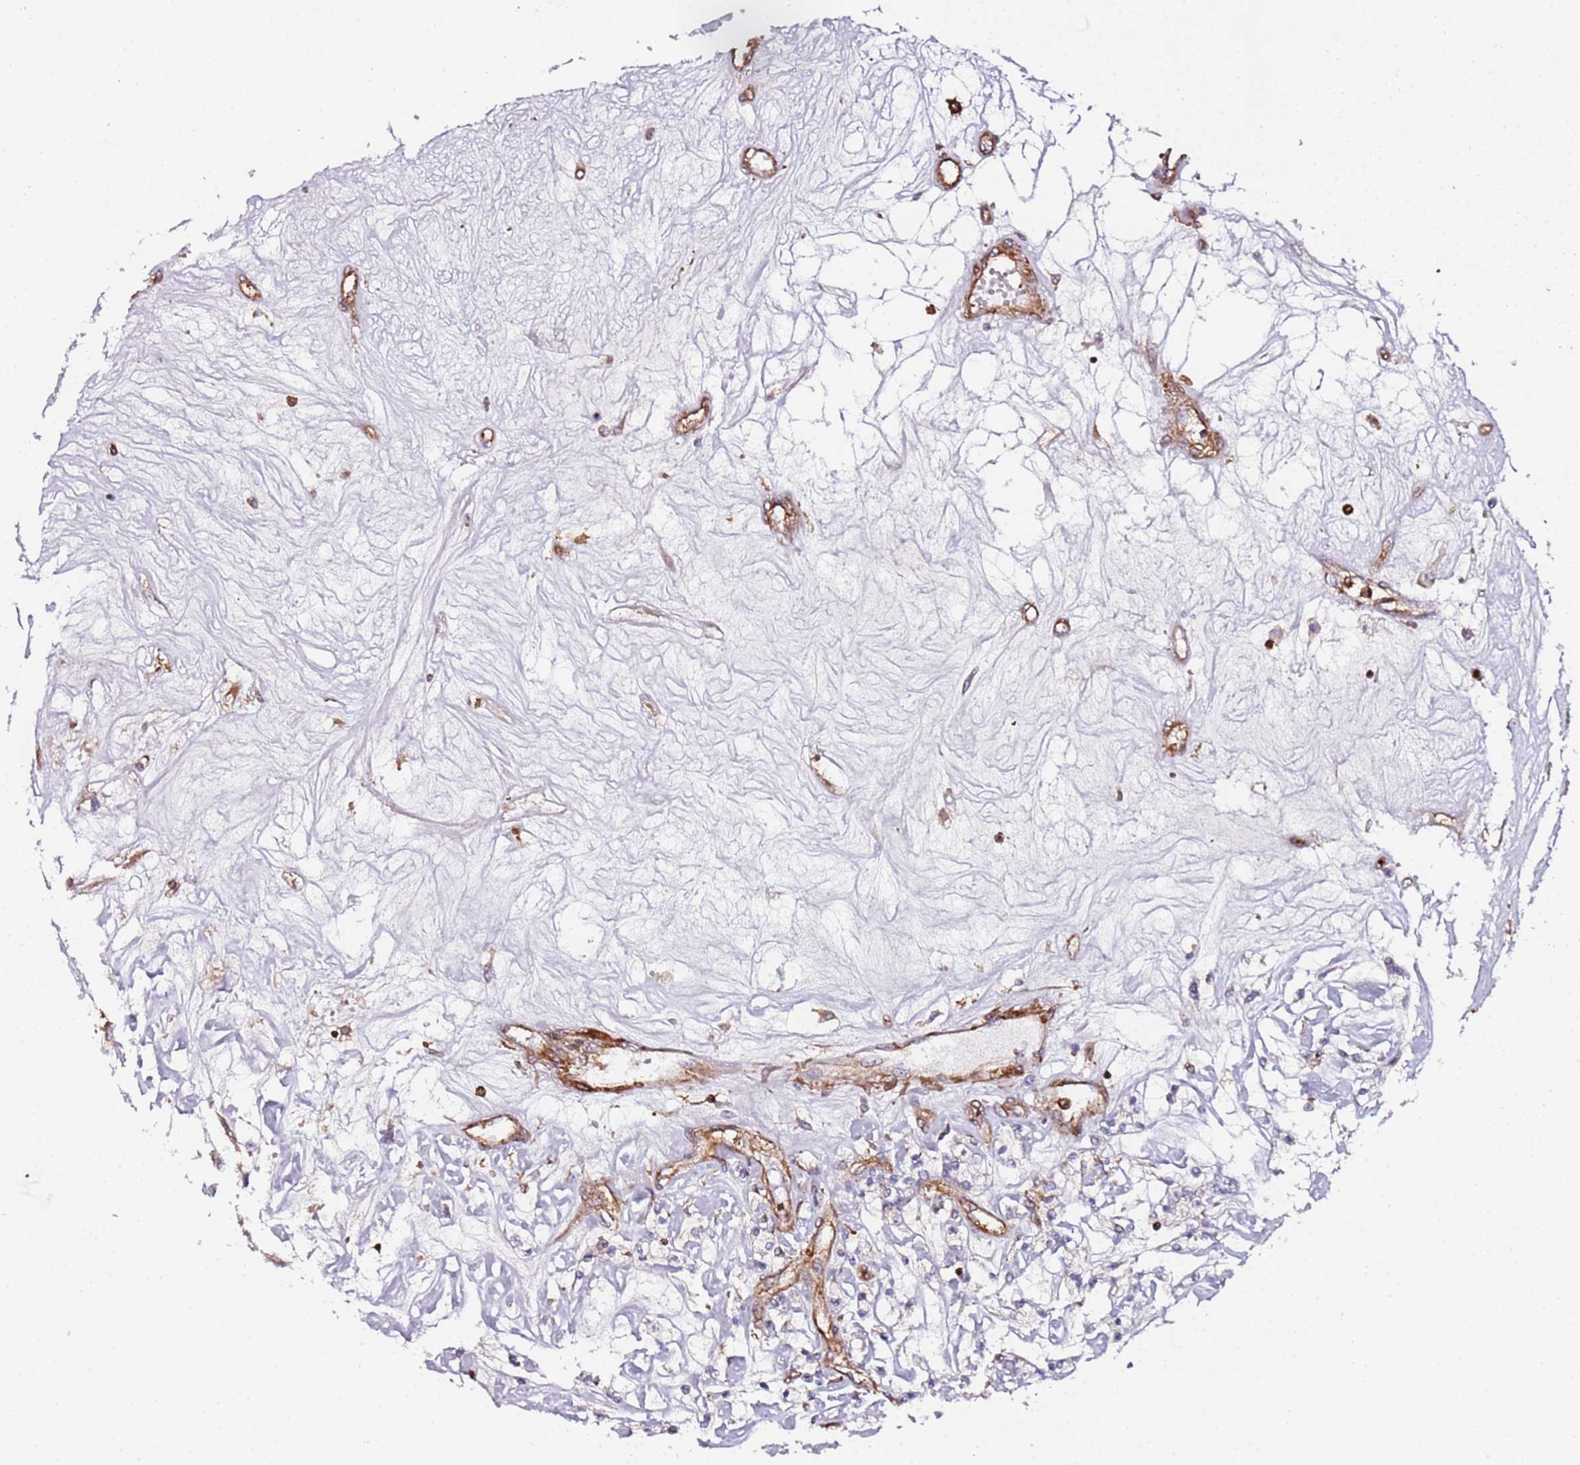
{"staining": {"intensity": "weak", "quantity": "25%-75%", "location": "cytoplasmic/membranous"}, "tissue": "renal cancer", "cell_type": "Tumor cells", "image_type": "cancer", "snomed": [{"axis": "morphology", "description": "Adenocarcinoma, NOS"}, {"axis": "topography", "description": "Kidney"}], "caption": "This histopathology image demonstrates immunohistochemistry staining of human renal cancer, with low weak cytoplasmic/membranous expression in about 25%-75% of tumor cells.", "gene": "CYP2U1", "patient": {"sex": "female", "age": 59}}